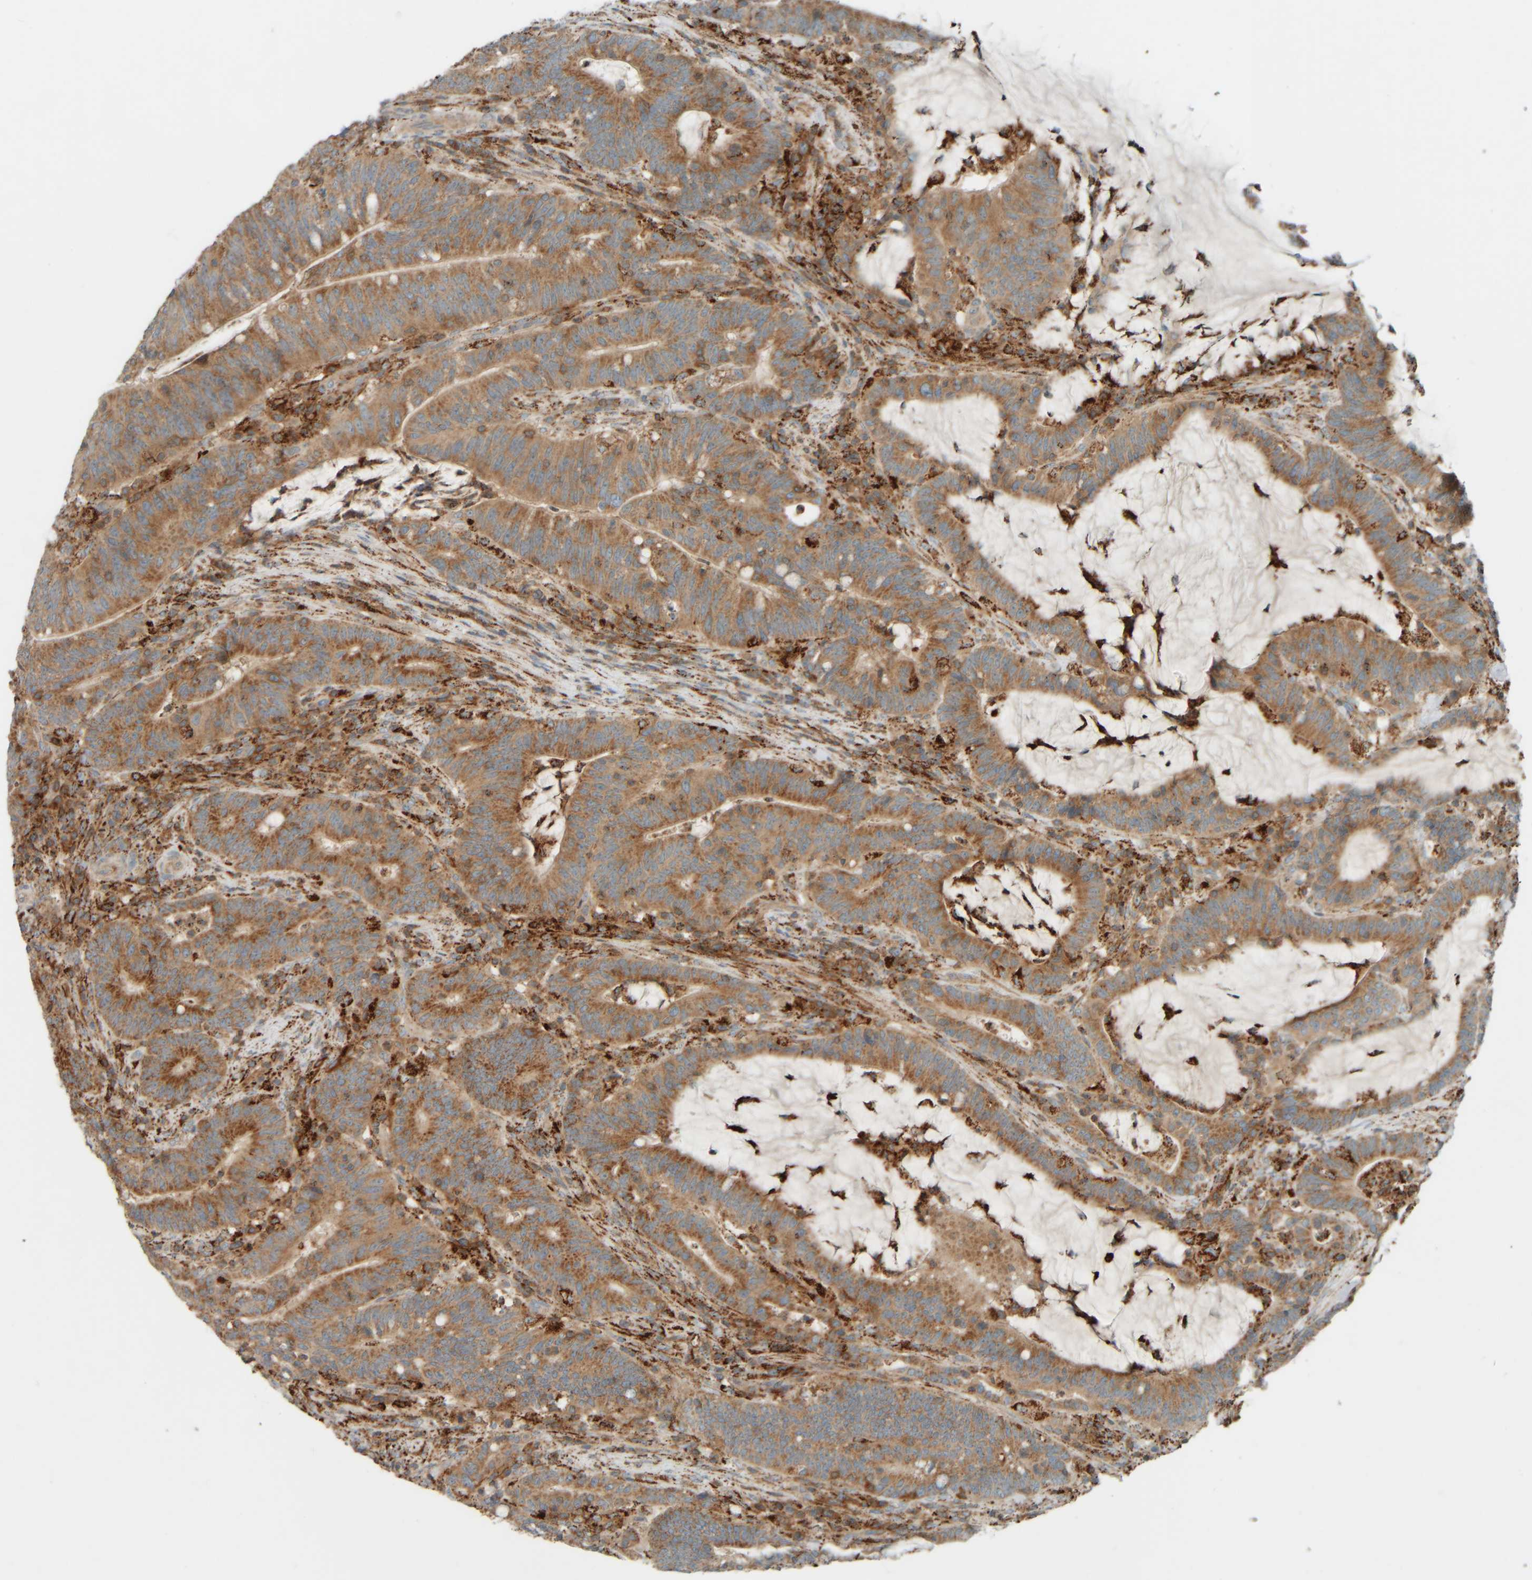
{"staining": {"intensity": "moderate", "quantity": ">75%", "location": "cytoplasmic/membranous"}, "tissue": "colorectal cancer", "cell_type": "Tumor cells", "image_type": "cancer", "snomed": [{"axis": "morphology", "description": "Adenocarcinoma, NOS"}, {"axis": "topography", "description": "Colon"}], "caption": "Colorectal cancer (adenocarcinoma) stained with a brown dye exhibits moderate cytoplasmic/membranous positive positivity in about >75% of tumor cells.", "gene": "SPAG5", "patient": {"sex": "female", "age": 66}}